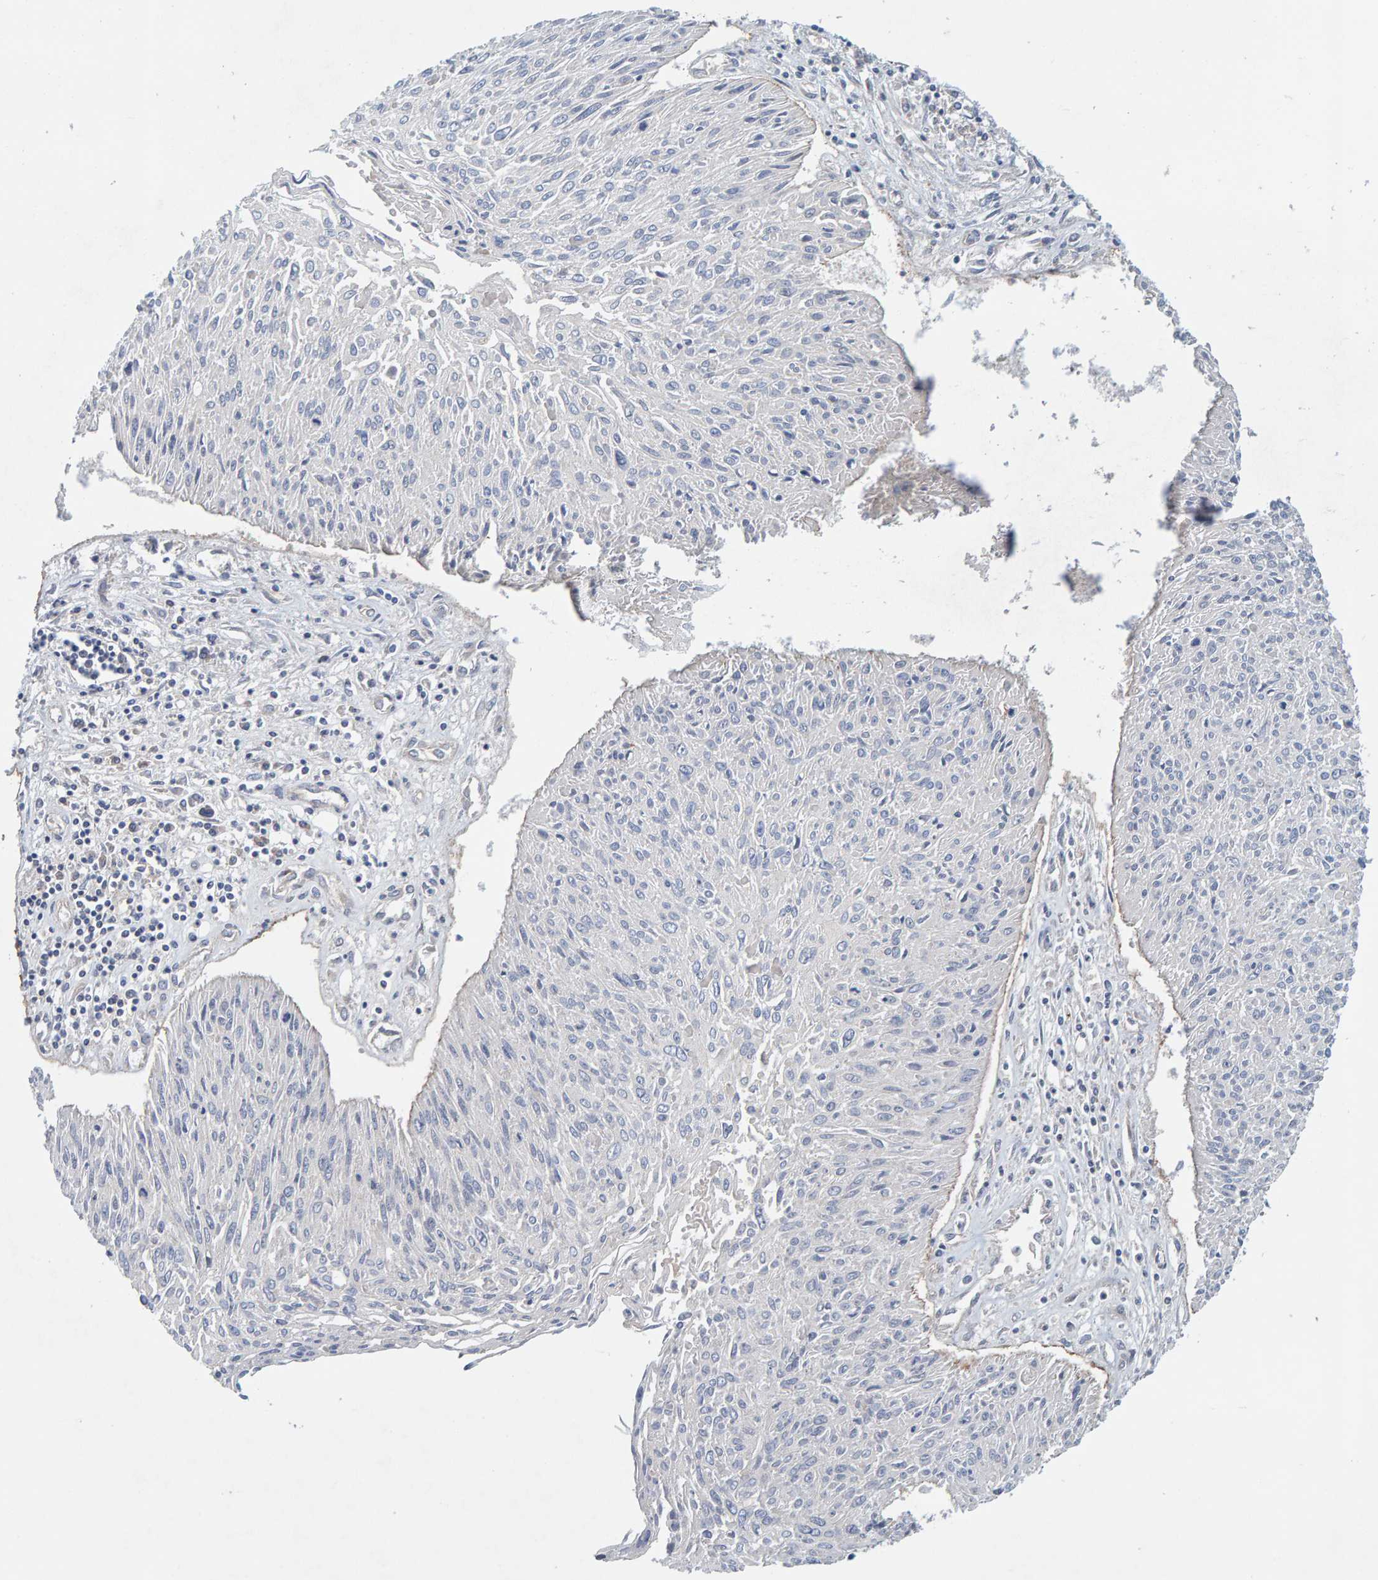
{"staining": {"intensity": "negative", "quantity": "none", "location": "none"}, "tissue": "cervical cancer", "cell_type": "Tumor cells", "image_type": "cancer", "snomed": [{"axis": "morphology", "description": "Squamous cell carcinoma, NOS"}, {"axis": "topography", "description": "Cervix"}], "caption": "The immunohistochemistry (IHC) photomicrograph has no significant positivity in tumor cells of cervical squamous cell carcinoma tissue.", "gene": "CCM2", "patient": {"sex": "female", "age": 51}}